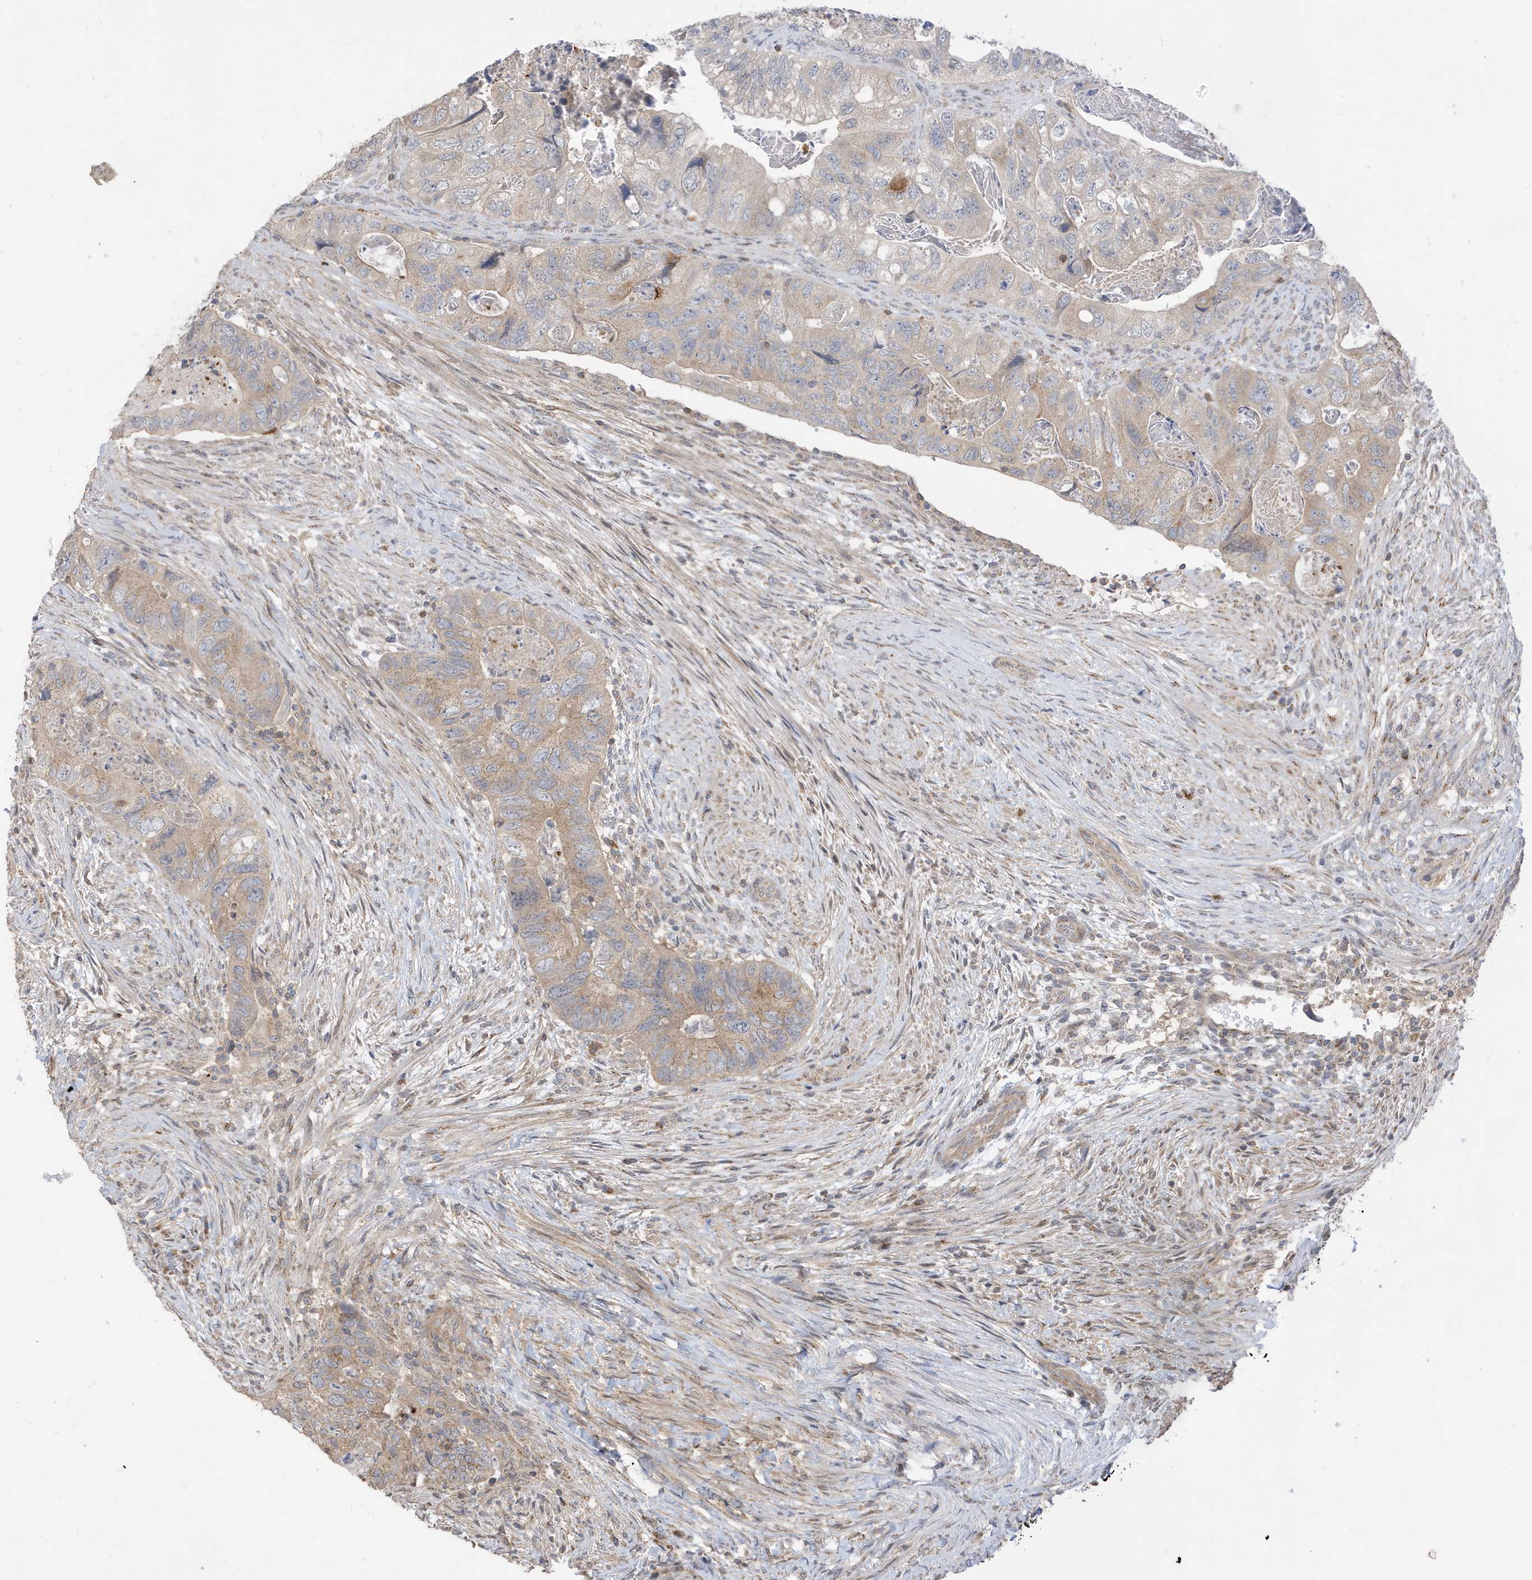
{"staining": {"intensity": "weak", "quantity": "25%-75%", "location": "cytoplasmic/membranous"}, "tissue": "colorectal cancer", "cell_type": "Tumor cells", "image_type": "cancer", "snomed": [{"axis": "morphology", "description": "Adenocarcinoma, NOS"}, {"axis": "topography", "description": "Rectum"}], "caption": "Human colorectal cancer (adenocarcinoma) stained with a protein marker demonstrates weak staining in tumor cells.", "gene": "TAB3", "patient": {"sex": "male", "age": 63}}